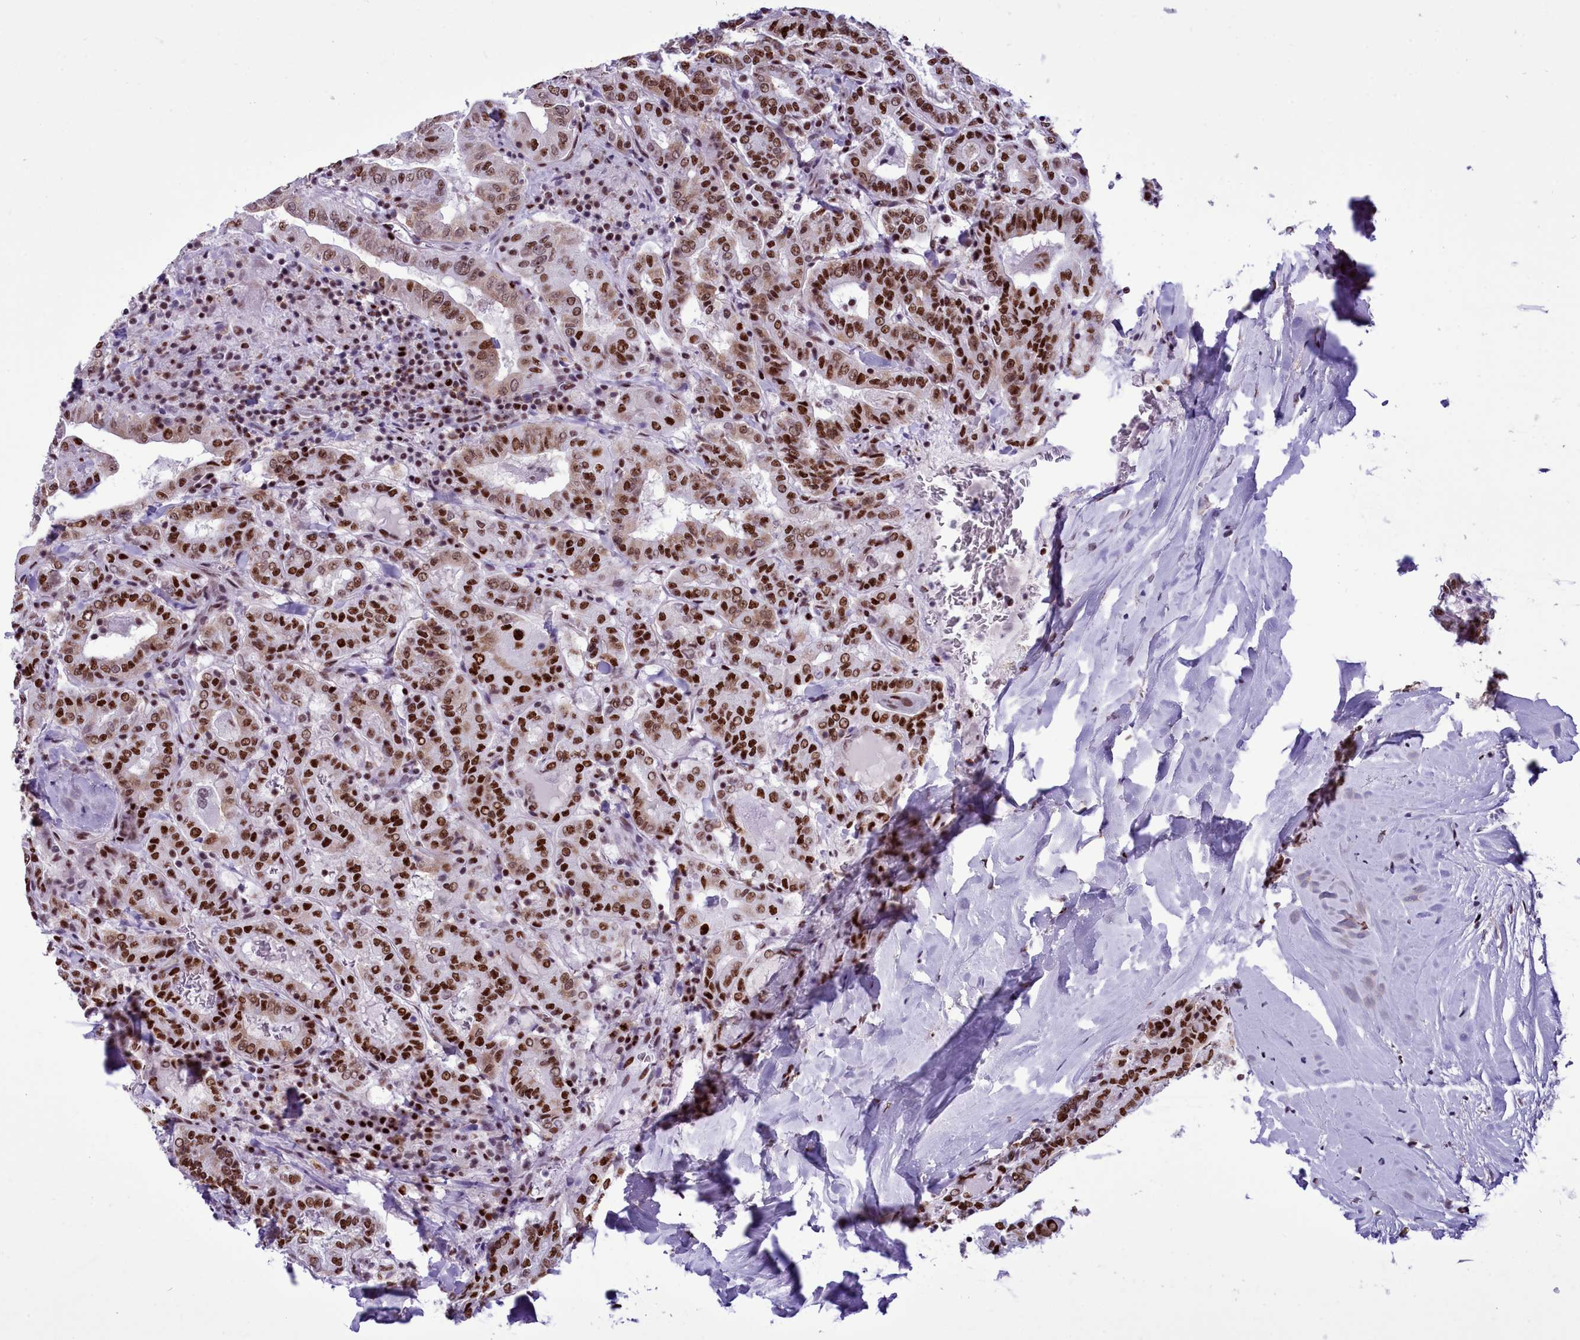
{"staining": {"intensity": "moderate", "quantity": ">75%", "location": "nuclear"}, "tissue": "thyroid cancer", "cell_type": "Tumor cells", "image_type": "cancer", "snomed": [{"axis": "morphology", "description": "Papillary adenocarcinoma, NOS"}, {"axis": "topography", "description": "Thyroid gland"}], "caption": "Immunohistochemistry of human thyroid cancer (papillary adenocarcinoma) displays medium levels of moderate nuclear expression in about >75% of tumor cells.", "gene": "RALY", "patient": {"sex": "female", "age": 72}}